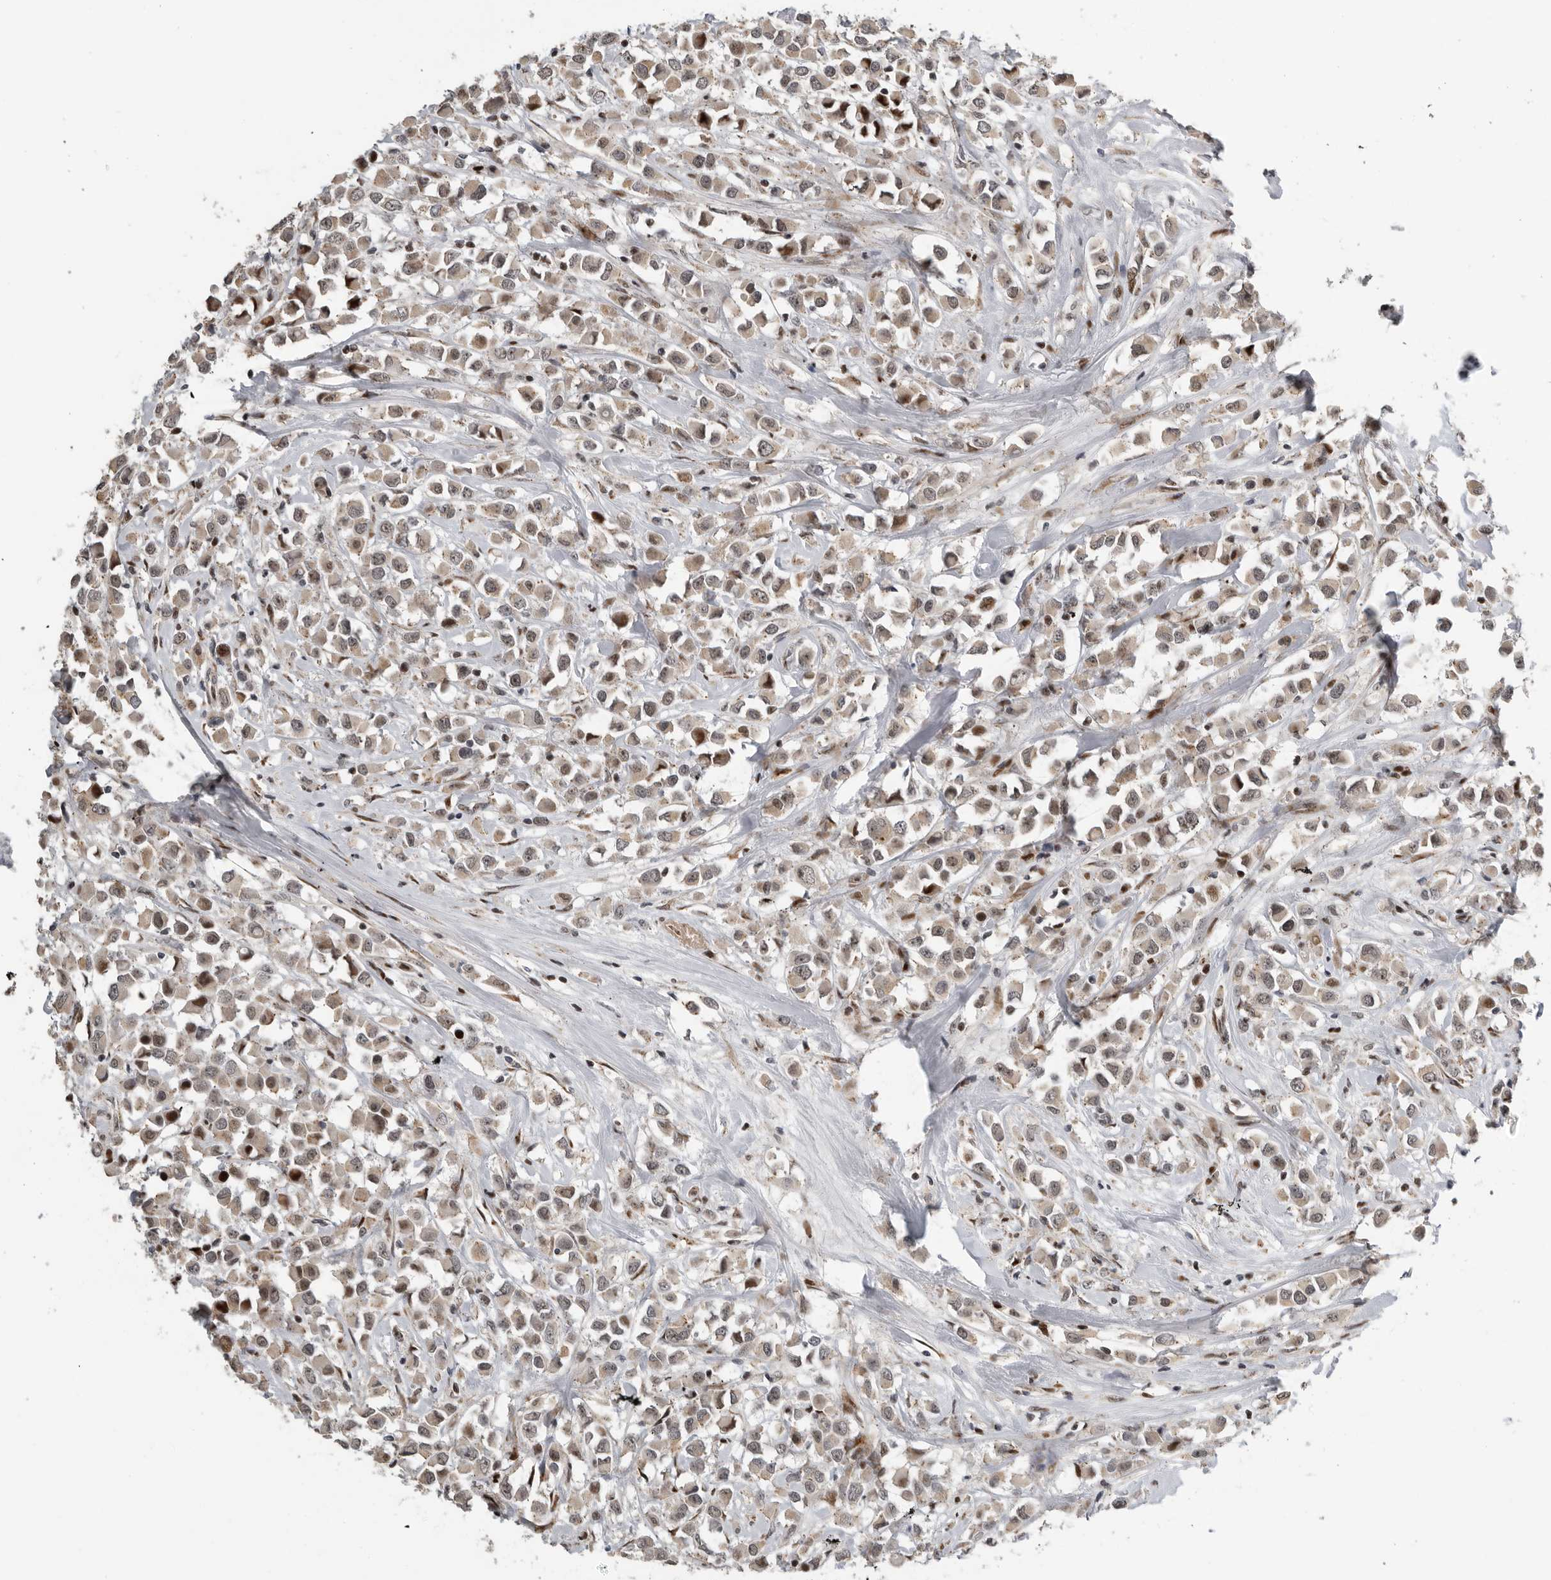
{"staining": {"intensity": "moderate", "quantity": "25%-75%", "location": "cytoplasmic/membranous,nuclear"}, "tissue": "breast cancer", "cell_type": "Tumor cells", "image_type": "cancer", "snomed": [{"axis": "morphology", "description": "Duct carcinoma"}, {"axis": "topography", "description": "Breast"}], "caption": "The micrograph exhibits staining of breast cancer (infiltrating ductal carcinoma), revealing moderate cytoplasmic/membranous and nuclear protein expression (brown color) within tumor cells.", "gene": "PCMTD1", "patient": {"sex": "female", "age": 61}}